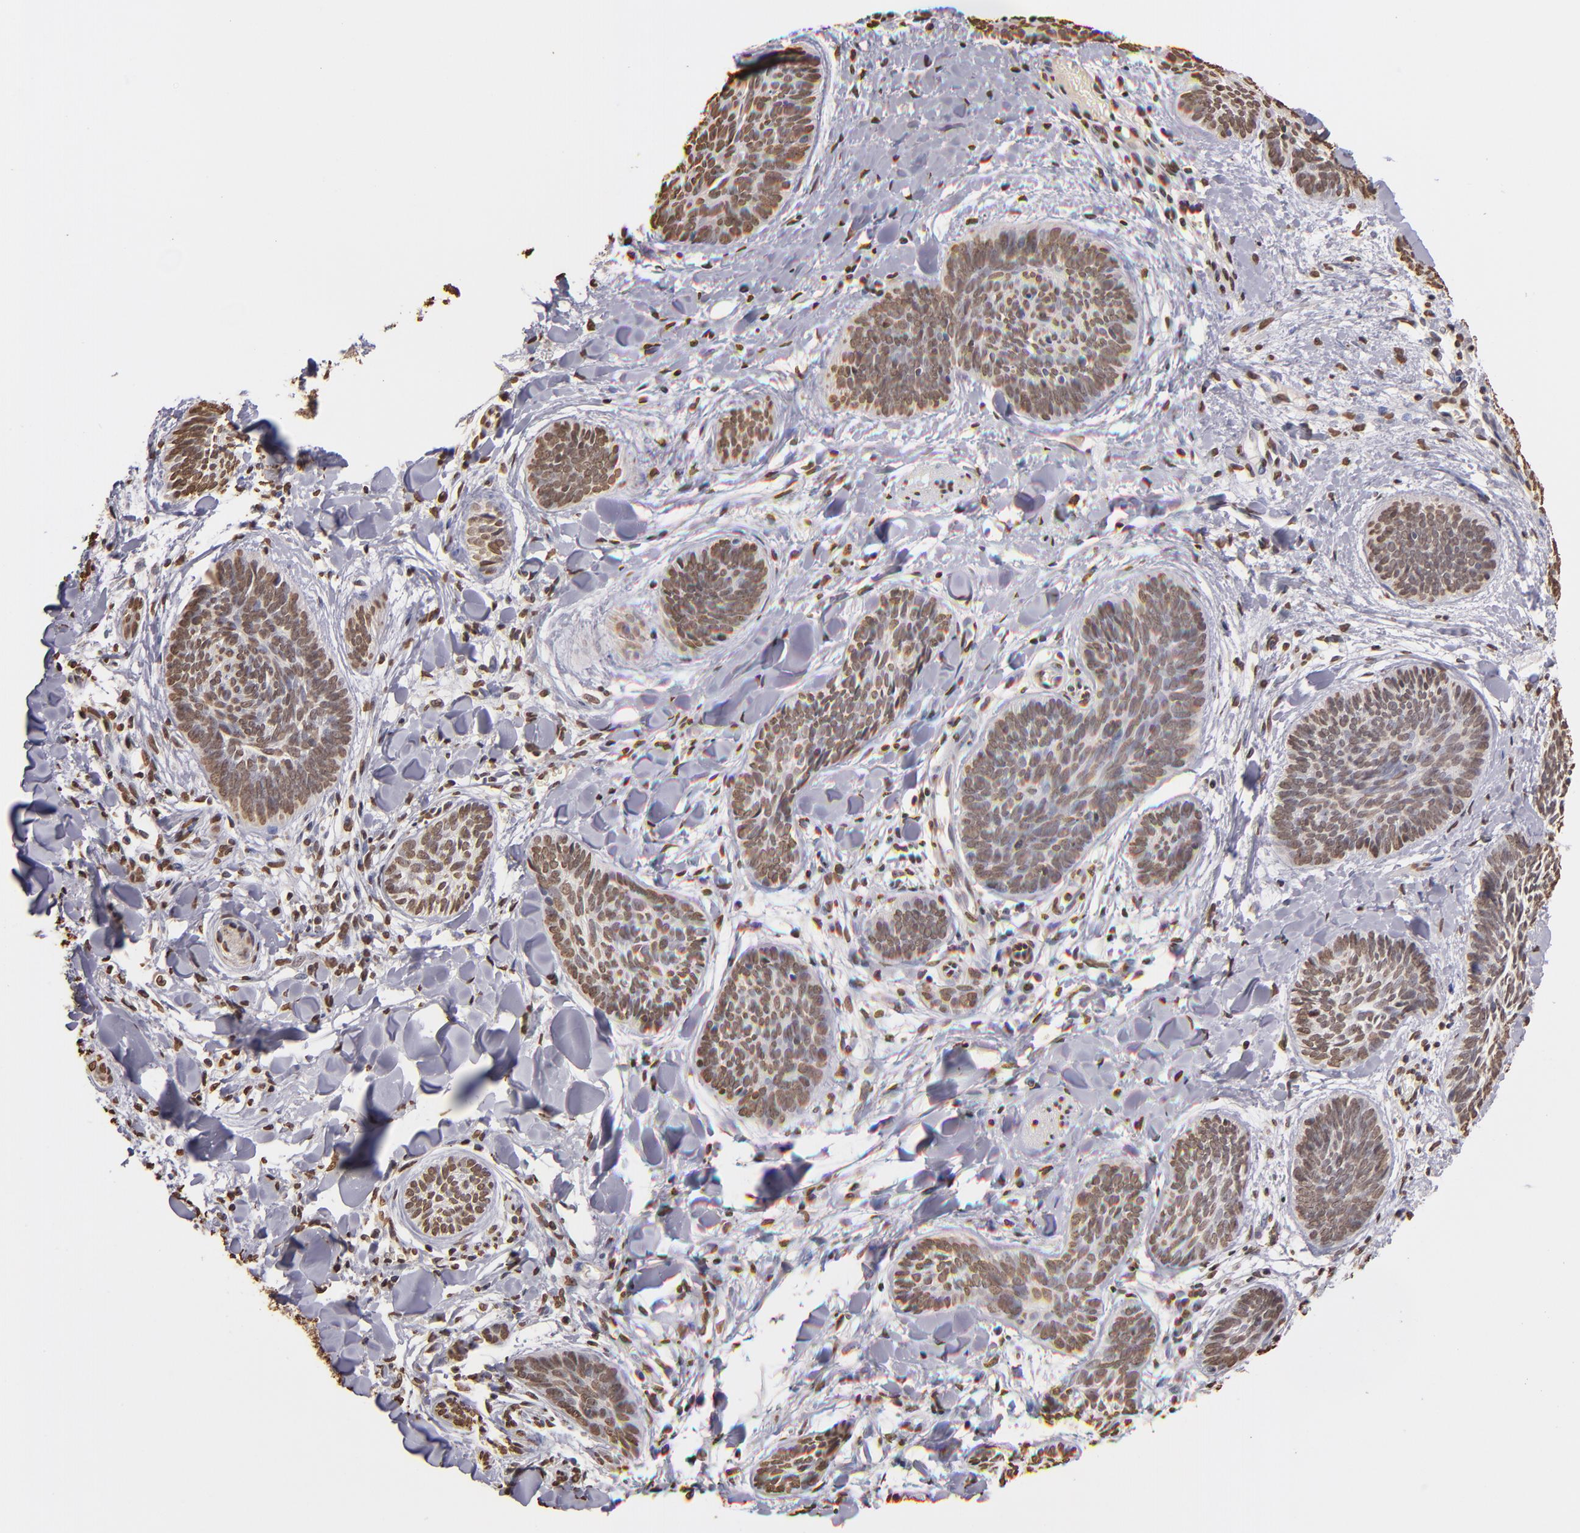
{"staining": {"intensity": "weak", "quantity": "25%-75%", "location": "nuclear"}, "tissue": "skin cancer", "cell_type": "Tumor cells", "image_type": "cancer", "snomed": [{"axis": "morphology", "description": "Basal cell carcinoma"}, {"axis": "topography", "description": "Skin"}], "caption": "High-power microscopy captured an IHC micrograph of skin cancer, revealing weak nuclear staining in approximately 25%-75% of tumor cells. The protein is shown in brown color, while the nuclei are stained blue.", "gene": "LBX1", "patient": {"sex": "female", "age": 81}}